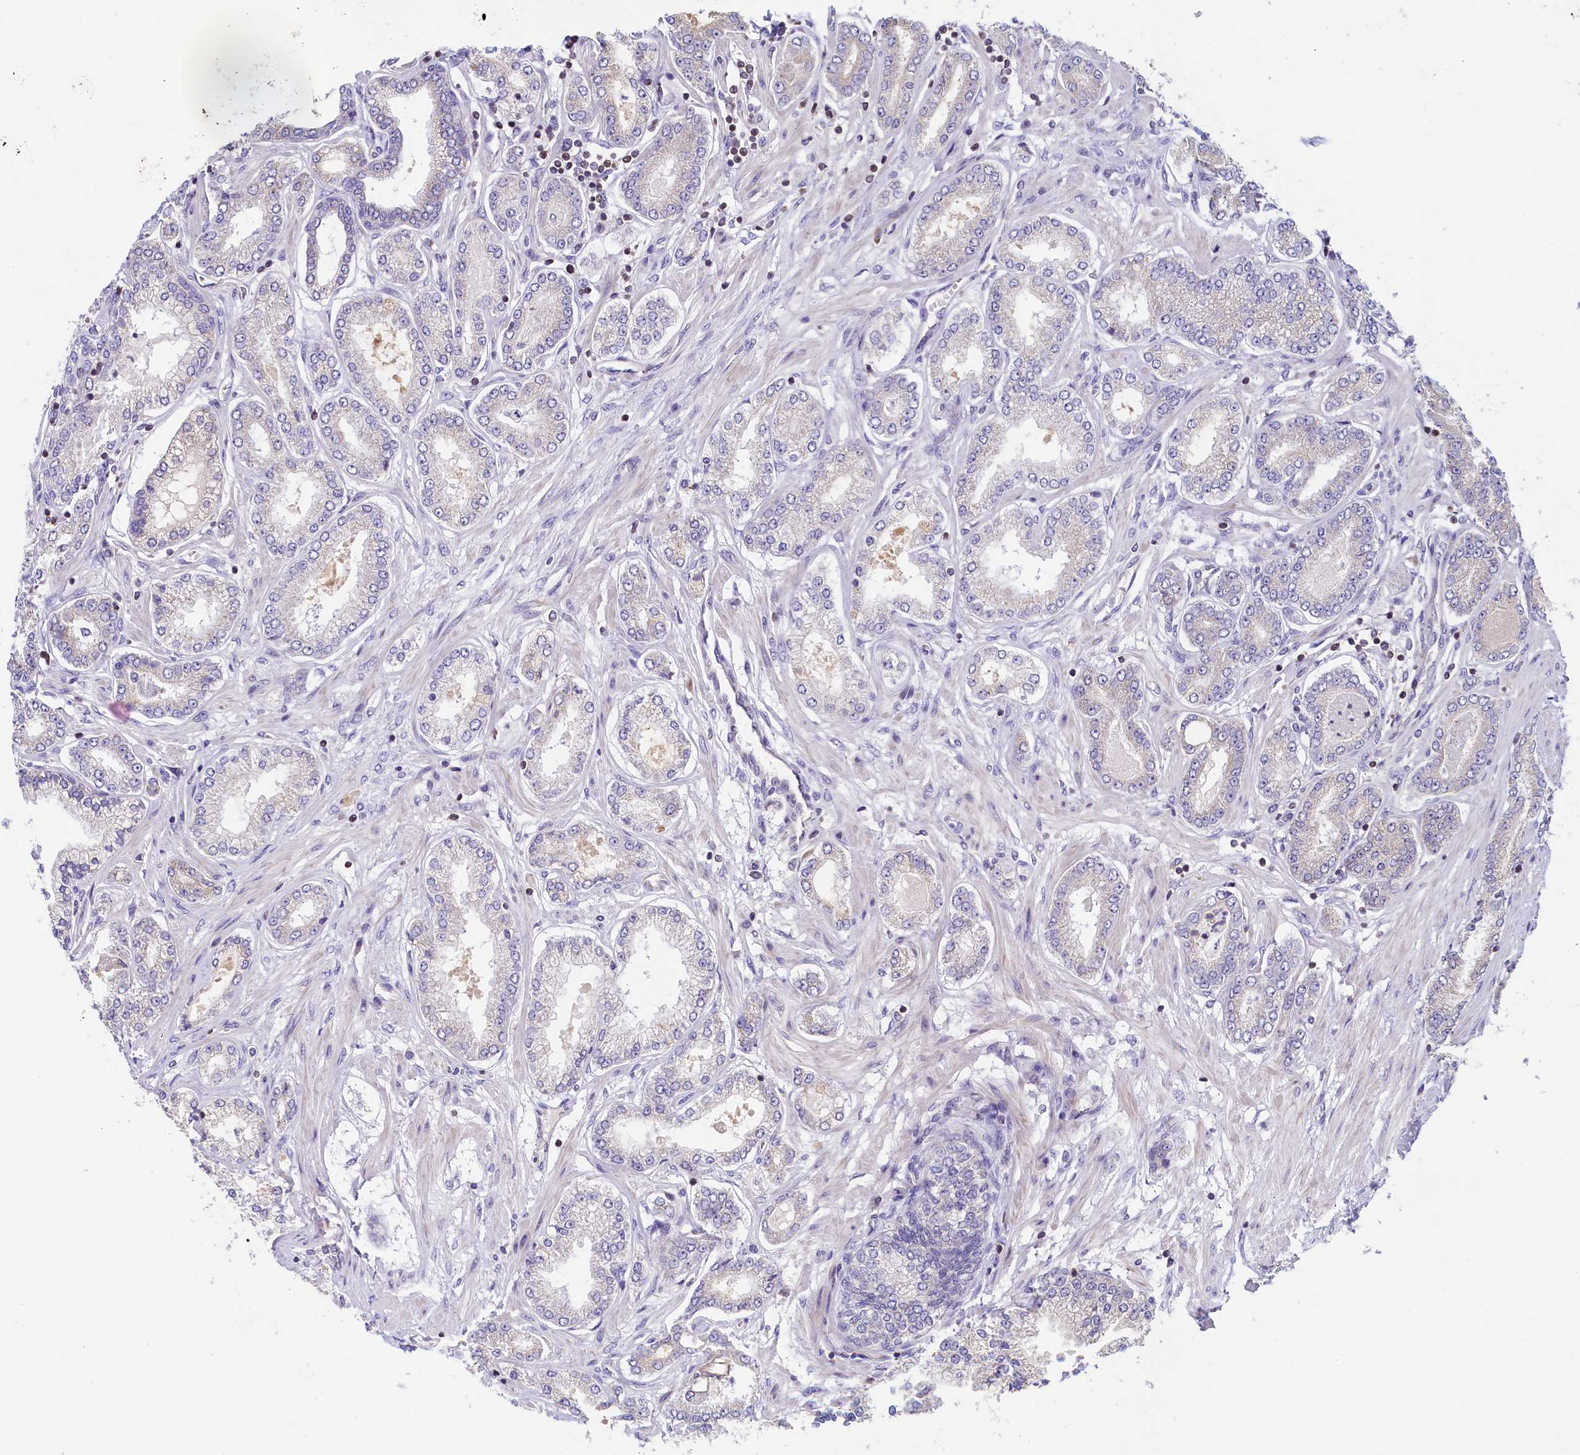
{"staining": {"intensity": "negative", "quantity": "none", "location": "none"}, "tissue": "prostate cancer", "cell_type": "Tumor cells", "image_type": "cancer", "snomed": [{"axis": "morphology", "description": "Adenocarcinoma, Low grade"}, {"axis": "topography", "description": "Prostate"}], "caption": "The image reveals no significant expression in tumor cells of prostate low-grade adenocarcinoma.", "gene": "TRAF3IP3", "patient": {"sex": "male", "age": 63}}